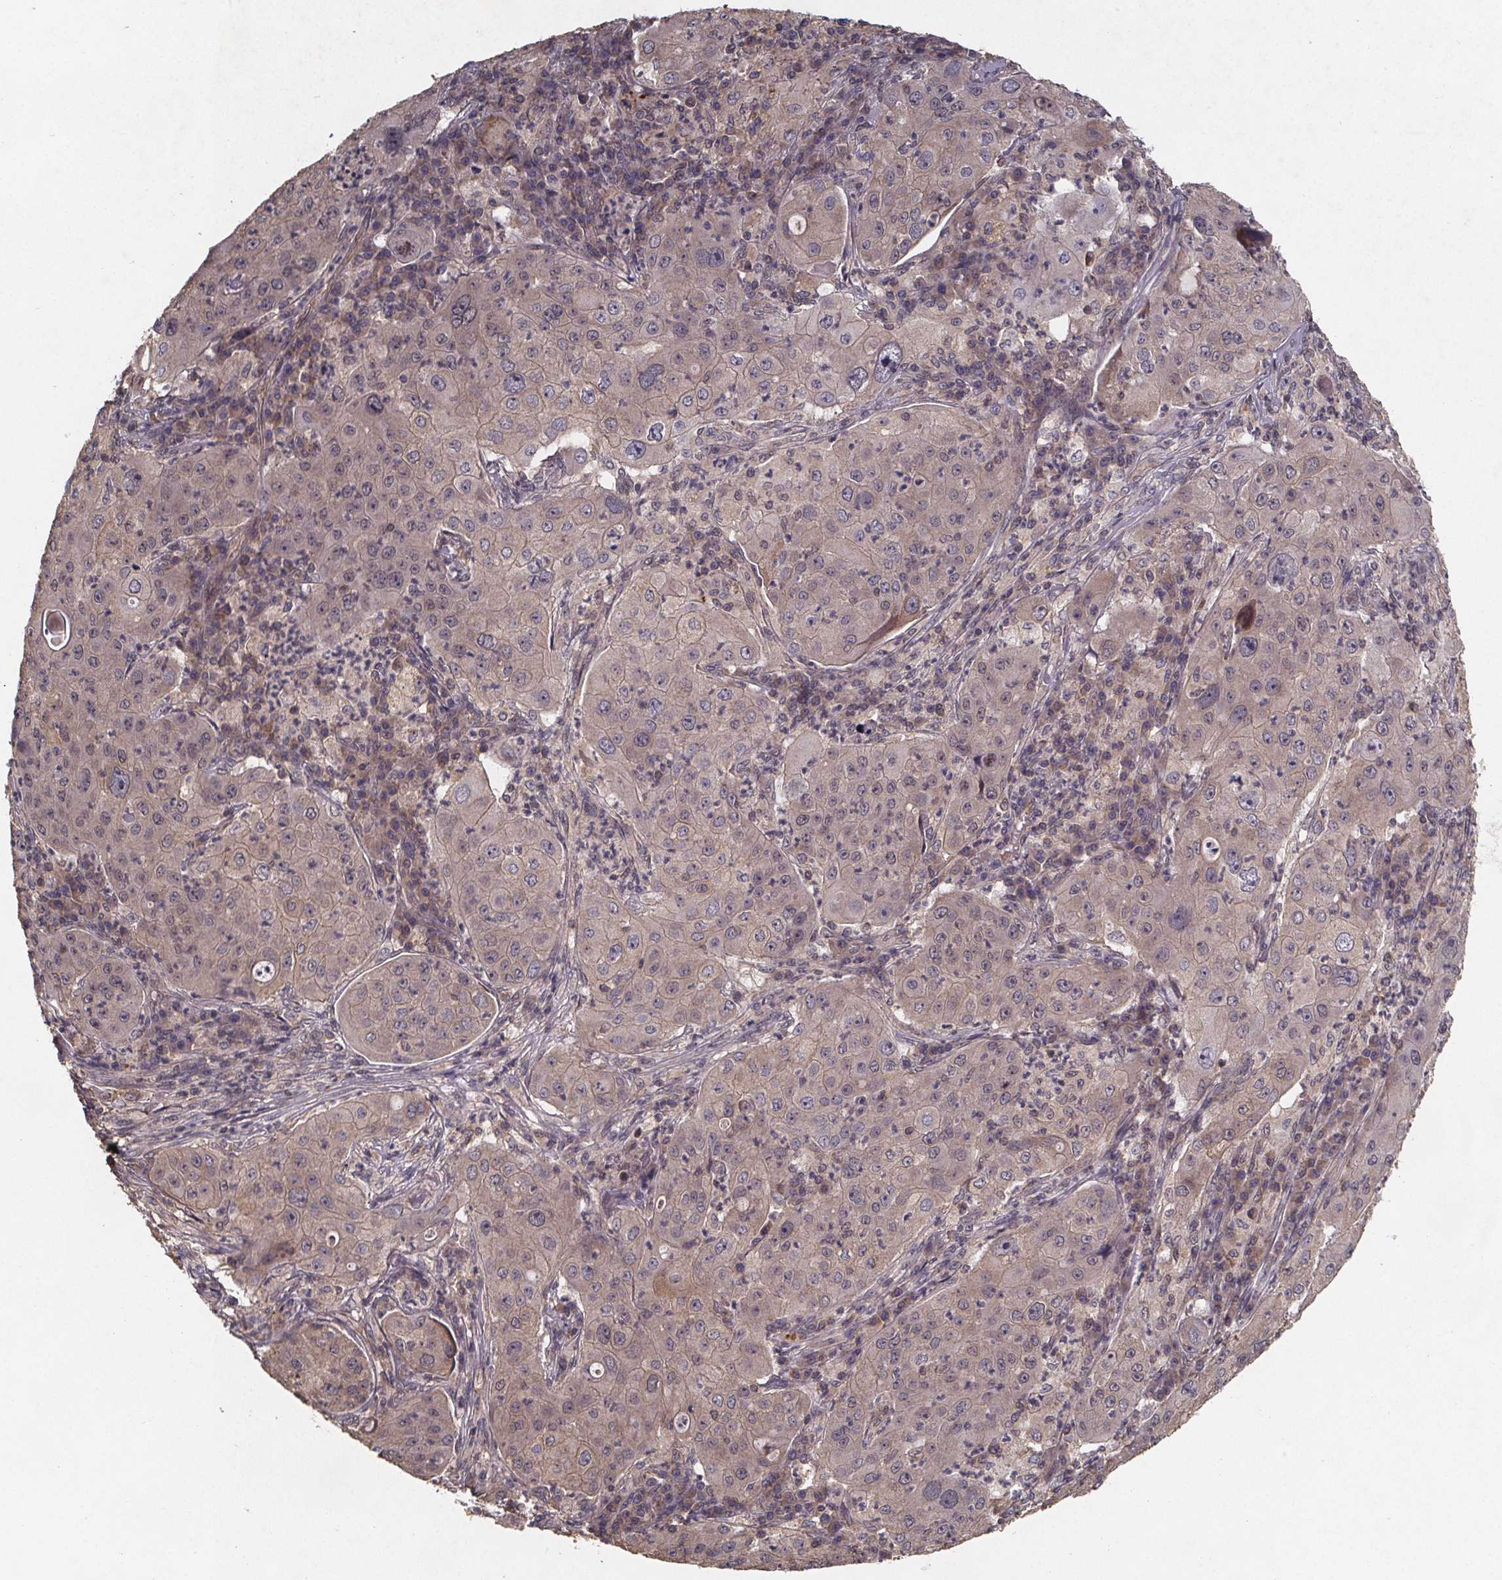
{"staining": {"intensity": "weak", "quantity": "25%-75%", "location": "cytoplasmic/membranous"}, "tissue": "lung cancer", "cell_type": "Tumor cells", "image_type": "cancer", "snomed": [{"axis": "morphology", "description": "Squamous cell carcinoma, NOS"}, {"axis": "topography", "description": "Lung"}], "caption": "Lung cancer (squamous cell carcinoma) tissue exhibits weak cytoplasmic/membranous positivity in approximately 25%-75% of tumor cells, visualized by immunohistochemistry.", "gene": "PIERCE2", "patient": {"sex": "female", "age": 59}}